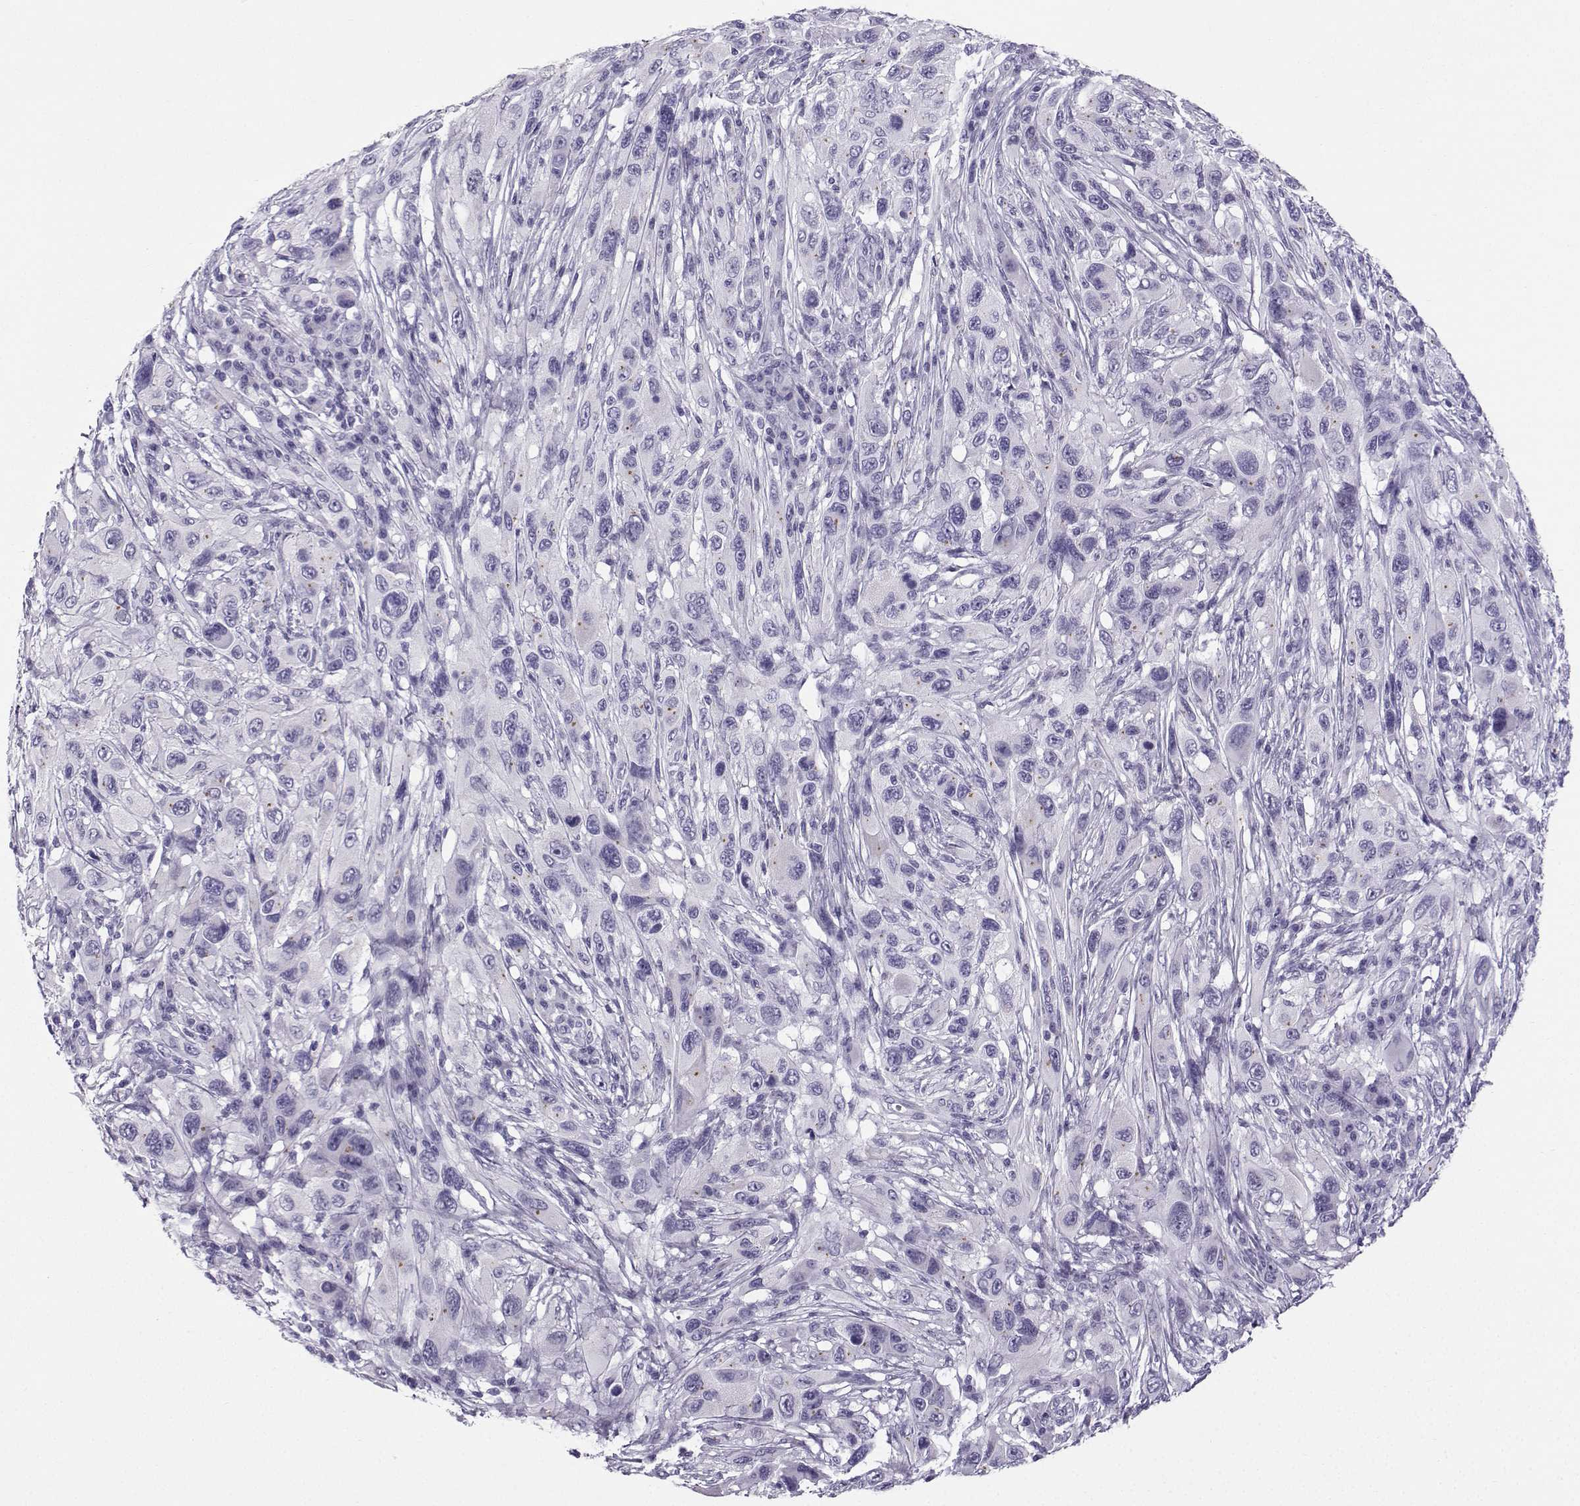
{"staining": {"intensity": "negative", "quantity": "none", "location": "none"}, "tissue": "melanoma", "cell_type": "Tumor cells", "image_type": "cancer", "snomed": [{"axis": "morphology", "description": "Malignant melanoma, NOS"}, {"axis": "topography", "description": "Skin"}], "caption": "Malignant melanoma was stained to show a protein in brown. There is no significant staining in tumor cells.", "gene": "ZBTB8B", "patient": {"sex": "male", "age": 53}}